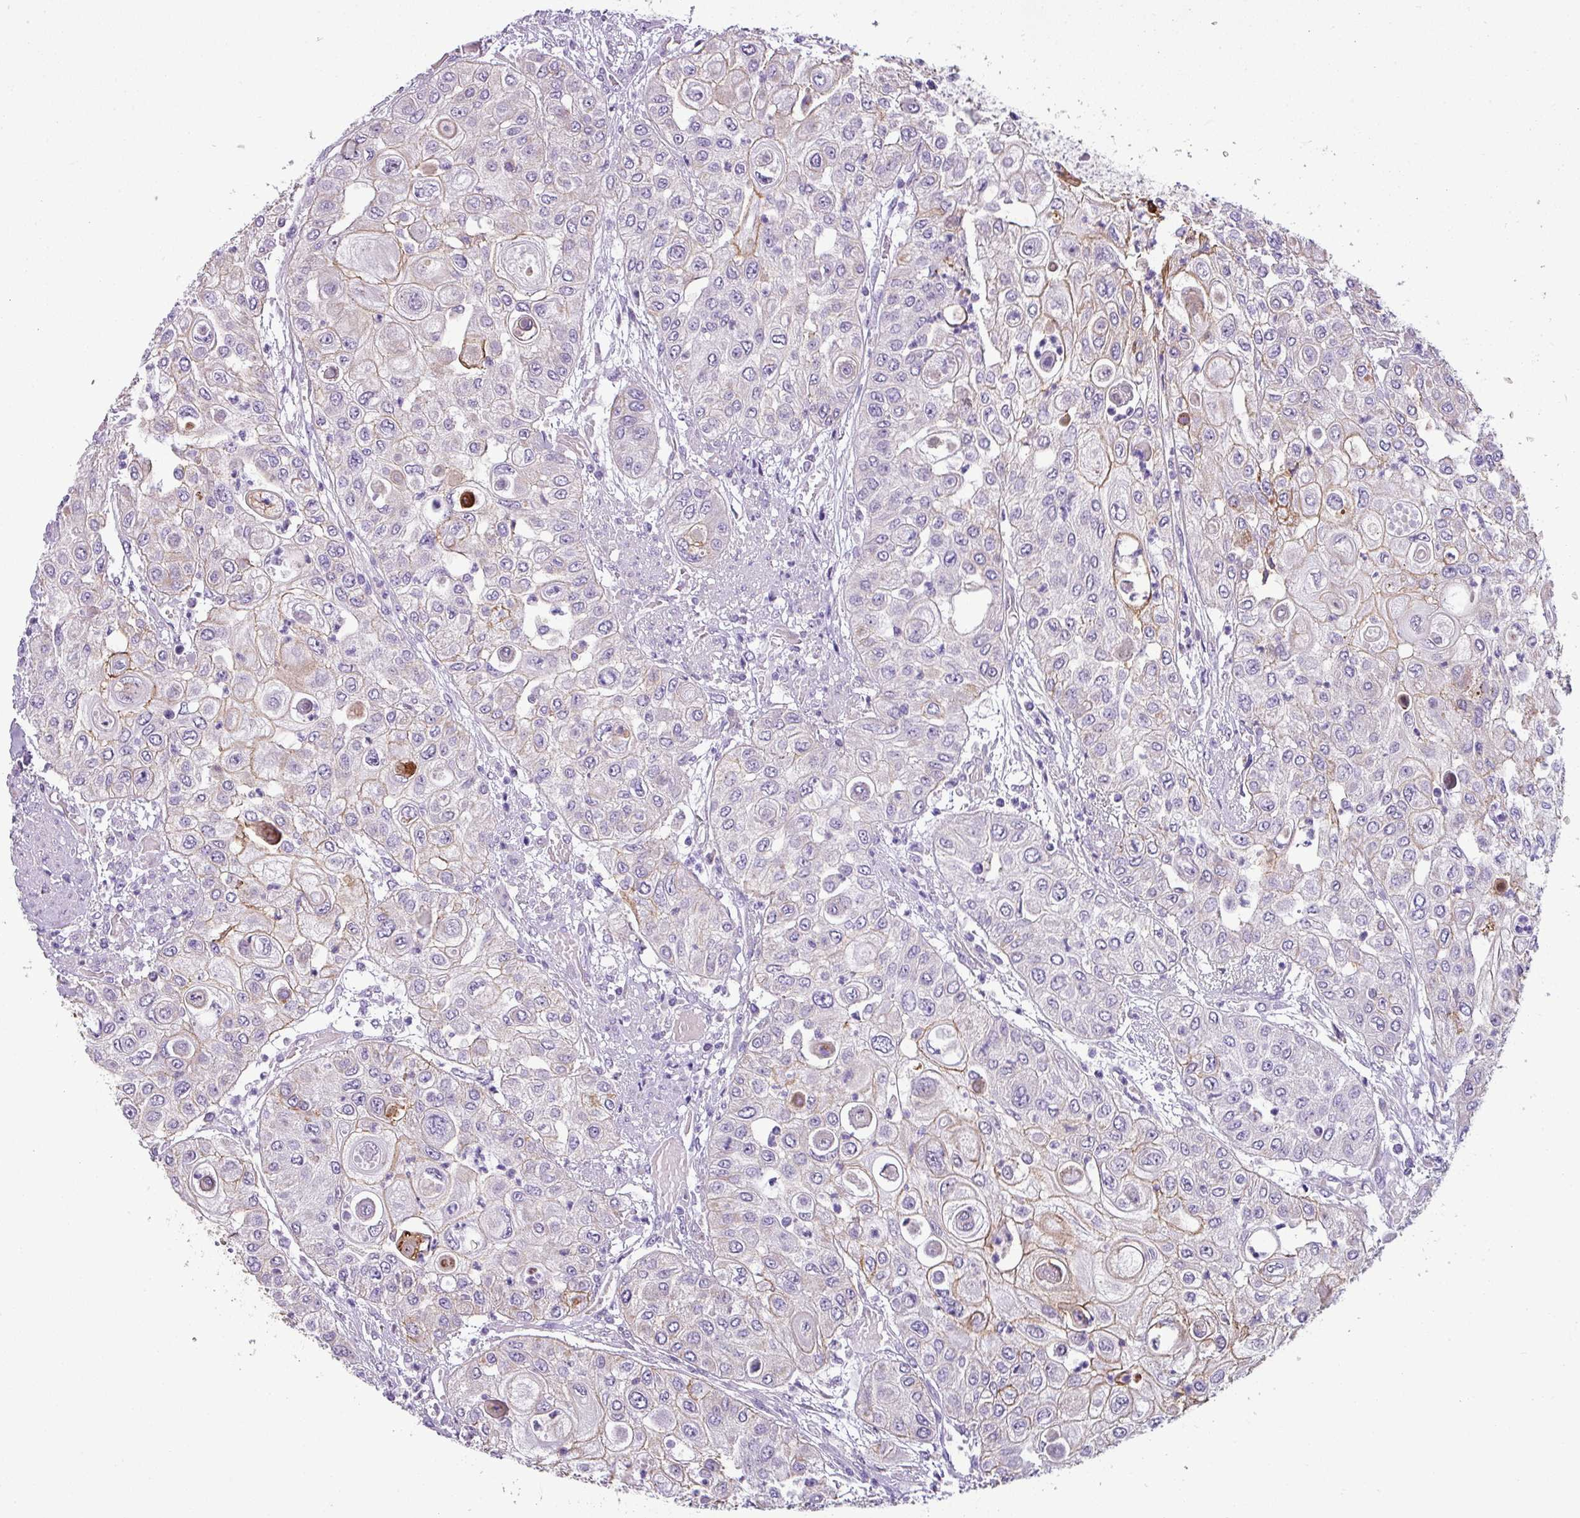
{"staining": {"intensity": "weak", "quantity": "<25%", "location": "cytoplasmic/membranous"}, "tissue": "urothelial cancer", "cell_type": "Tumor cells", "image_type": "cancer", "snomed": [{"axis": "morphology", "description": "Urothelial carcinoma, High grade"}, {"axis": "topography", "description": "Urinary bladder"}], "caption": "Immunohistochemistry of urothelial carcinoma (high-grade) displays no staining in tumor cells.", "gene": "TMEM178B", "patient": {"sex": "female", "age": 79}}